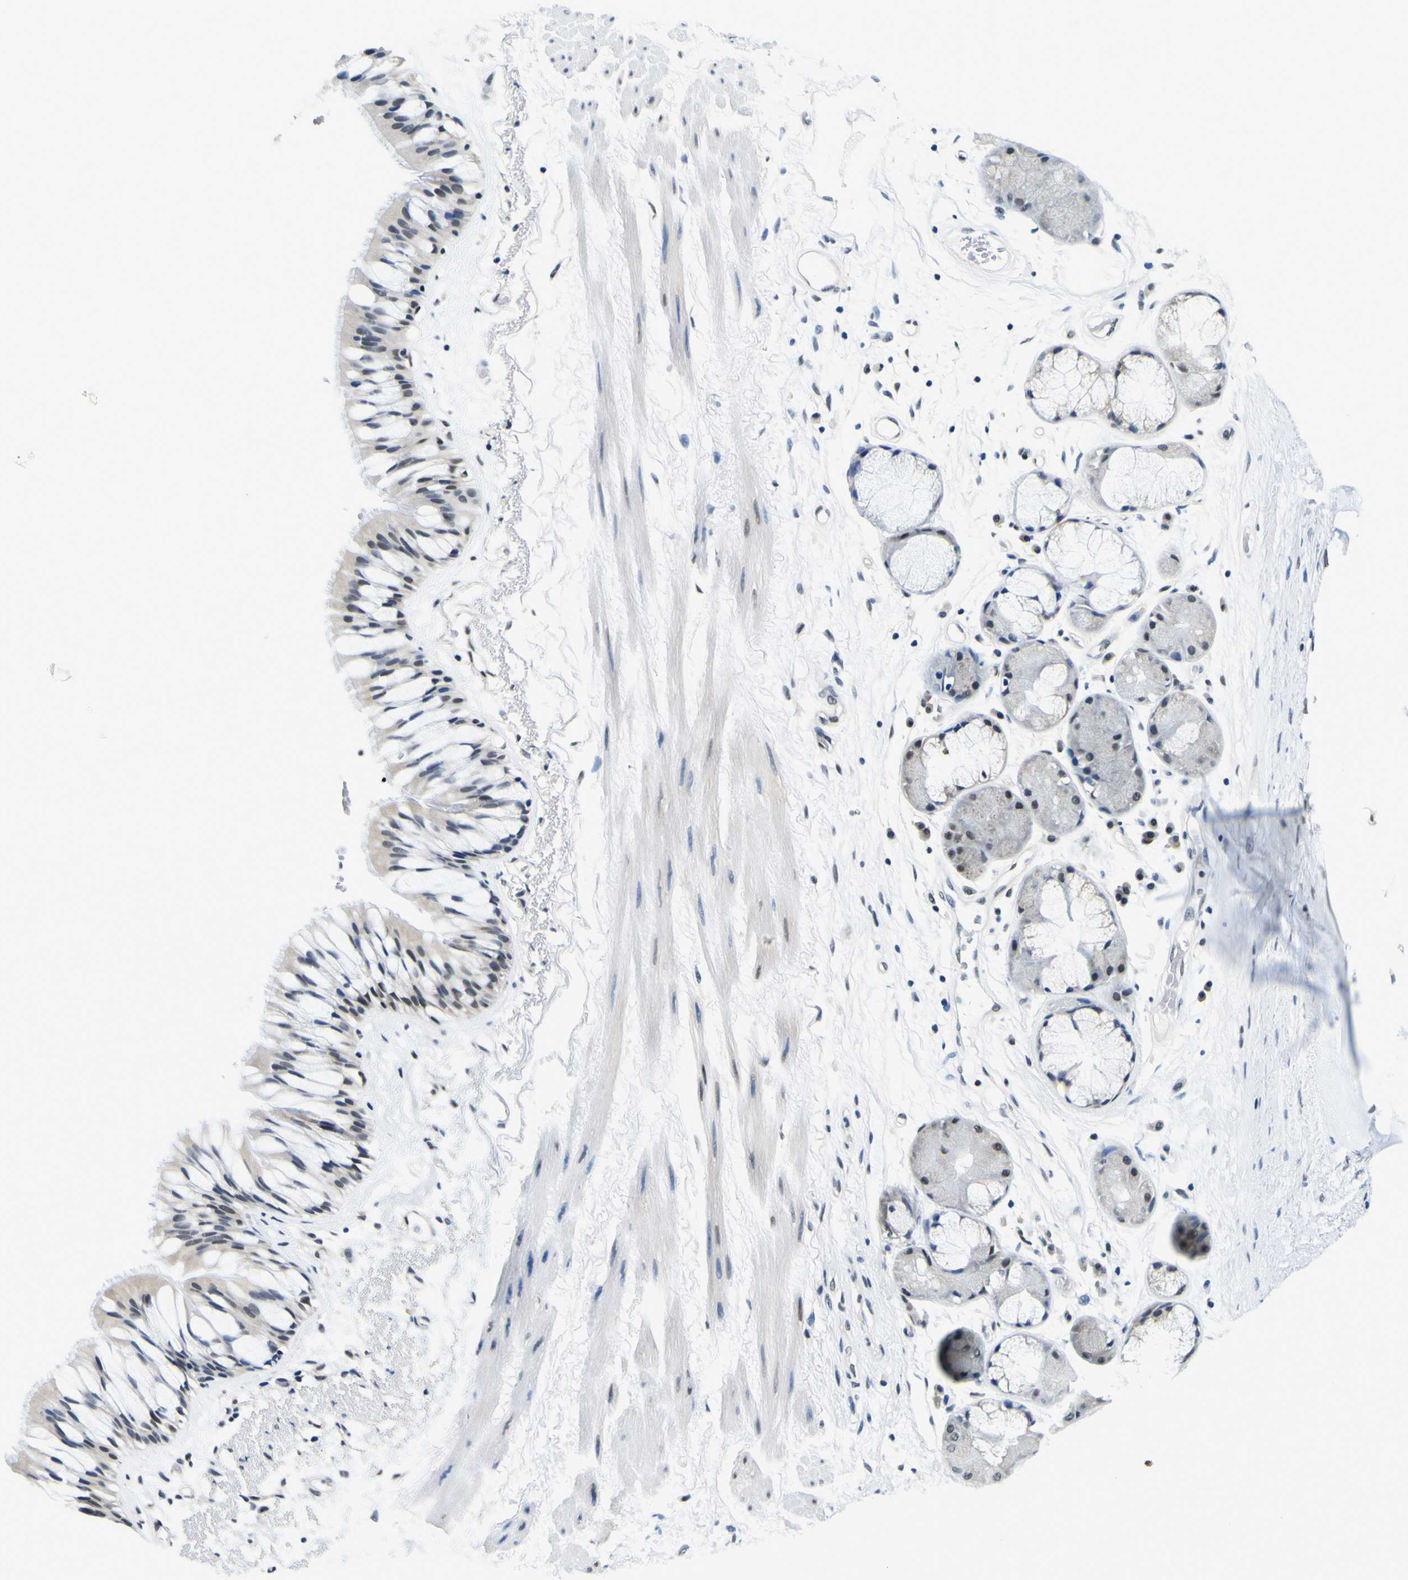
{"staining": {"intensity": "weak", "quantity": "<25%", "location": "nuclear"}, "tissue": "bronchus", "cell_type": "Respiratory epithelial cells", "image_type": "normal", "snomed": [{"axis": "morphology", "description": "Normal tissue, NOS"}, {"axis": "topography", "description": "Bronchus"}], "caption": "High magnification brightfield microscopy of unremarkable bronchus stained with DAB (3,3'-diaminobenzidine) (brown) and counterstained with hematoxylin (blue): respiratory epithelial cells show no significant staining.", "gene": "SP1", "patient": {"sex": "male", "age": 66}}